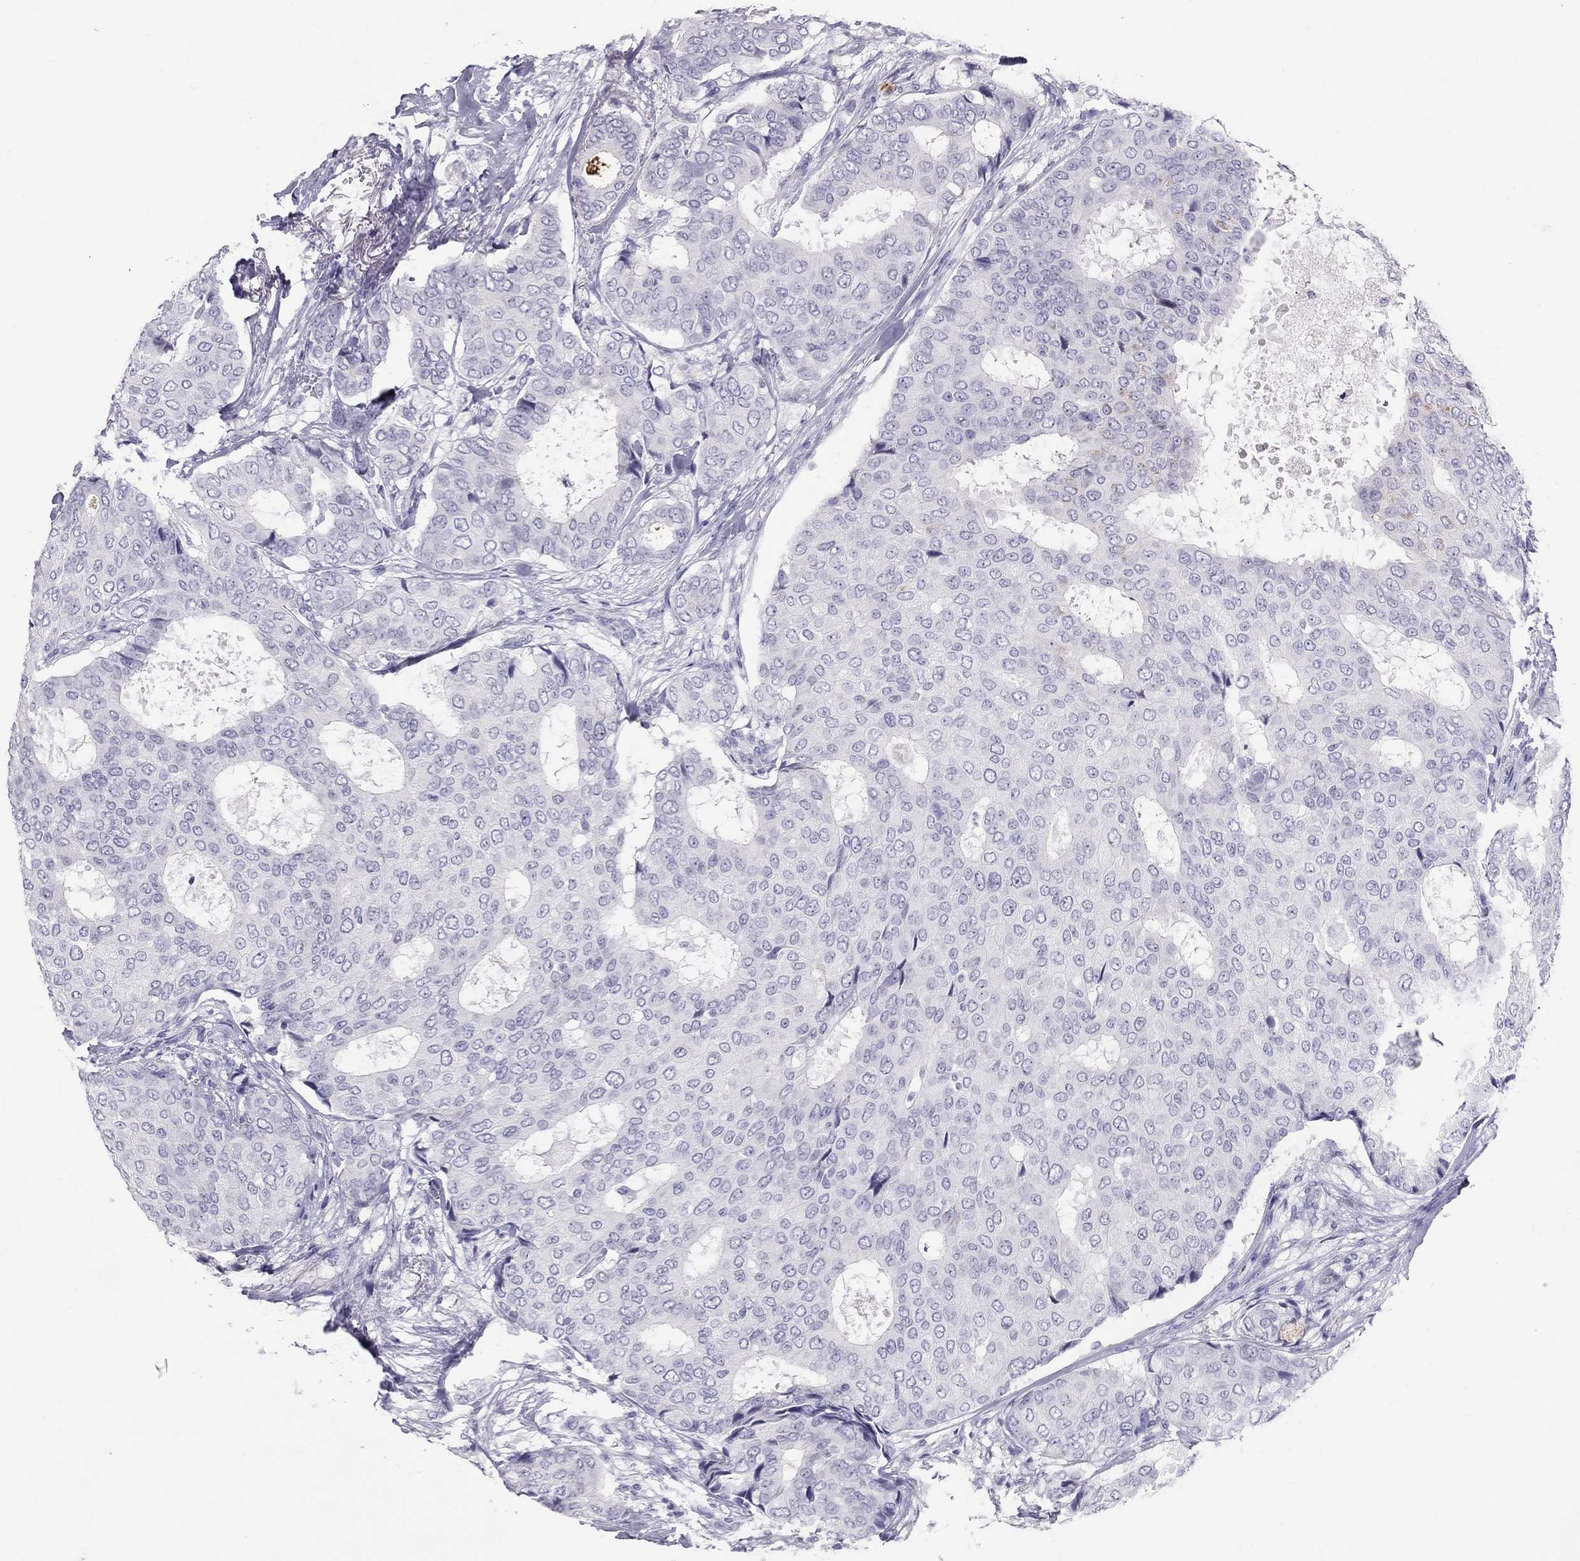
{"staining": {"intensity": "negative", "quantity": "none", "location": "none"}, "tissue": "breast cancer", "cell_type": "Tumor cells", "image_type": "cancer", "snomed": [{"axis": "morphology", "description": "Duct carcinoma"}, {"axis": "topography", "description": "Breast"}], "caption": "There is no significant staining in tumor cells of intraductal carcinoma (breast). (DAB (3,3'-diaminobenzidine) IHC, high magnification).", "gene": "IL17REL", "patient": {"sex": "female", "age": 75}}